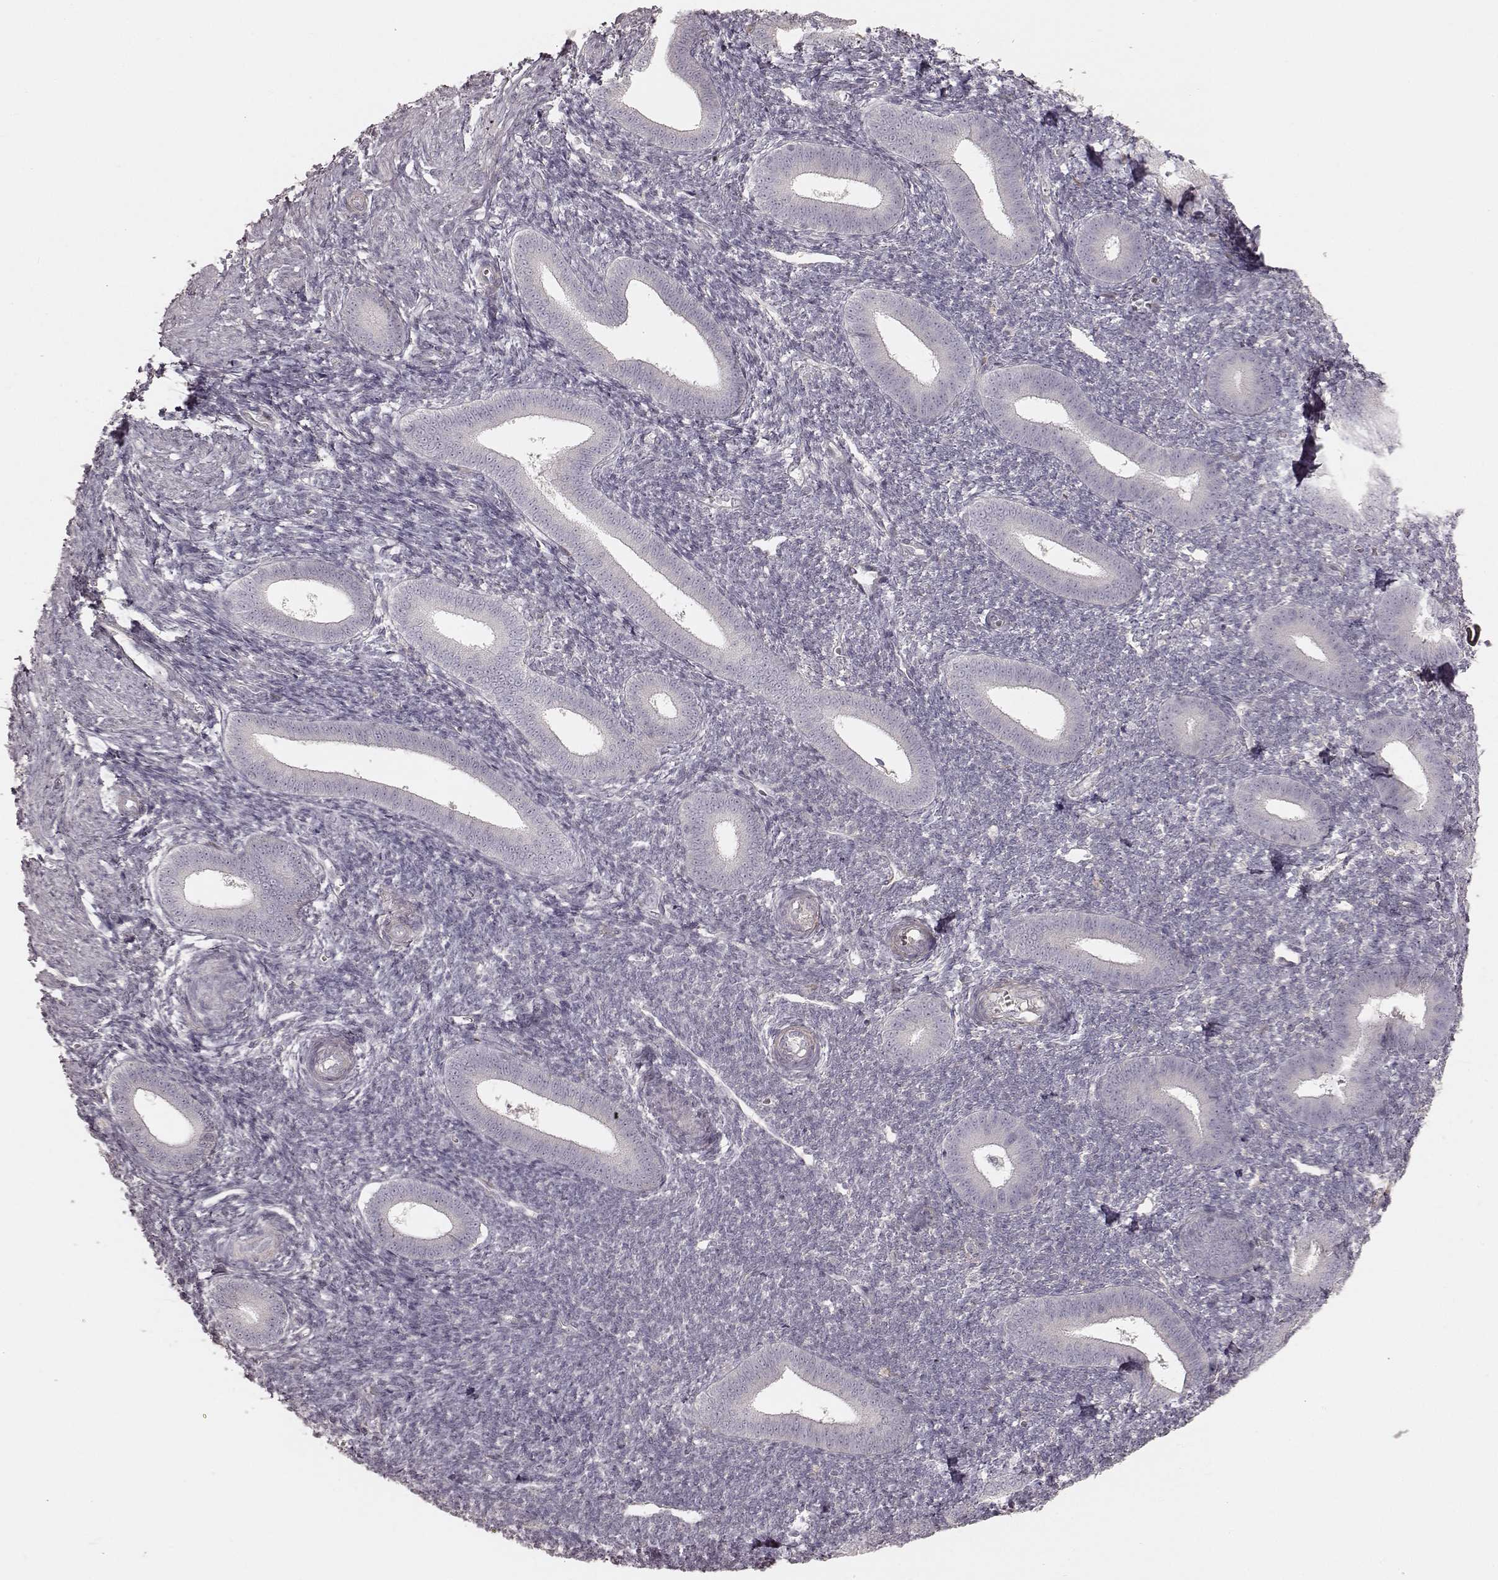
{"staining": {"intensity": "negative", "quantity": "none", "location": "none"}, "tissue": "endometrium", "cell_type": "Cells in endometrial stroma", "image_type": "normal", "snomed": [{"axis": "morphology", "description": "Normal tissue, NOS"}, {"axis": "topography", "description": "Endometrium"}], "caption": "Normal endometrium was stained to show a protein in brown. There is no significant expression in cells in endometrial stroma. (DAB immunohistochemistry (IHC) with hematoxylin counter stain).", "gene": "KCNJ9", "patient": {"sex": "female", "age": 25}}